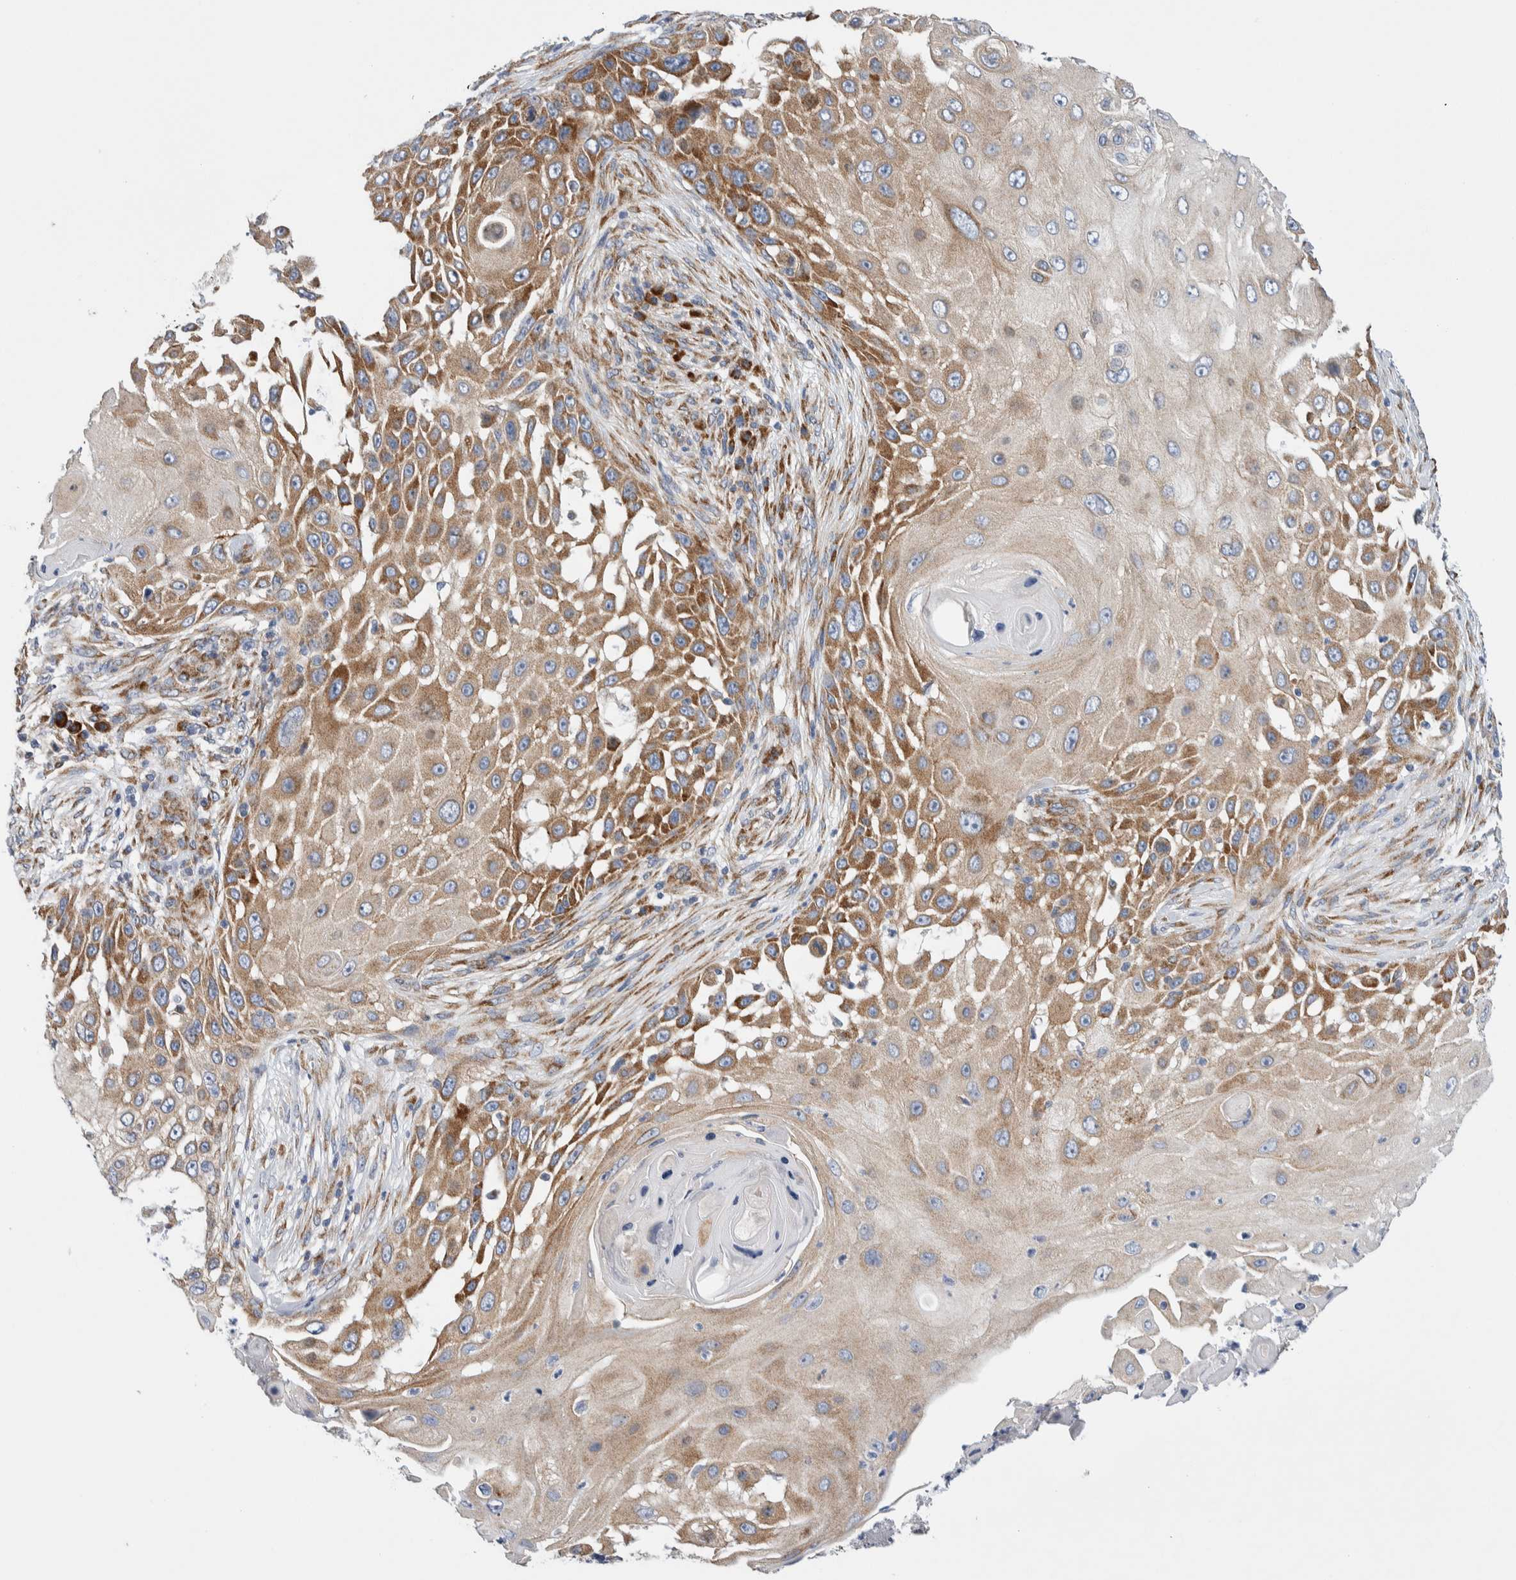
{"staining": {"intensity": "moderate", "quantity": ">75%", "location": "cytoplasmic/membranous"}, "tissue": "skin cancer", "cell_type": "Tumor cells", "image_type": "cancer", "snomed": [{"axis": "morphology", "description": "Squamous cell carcinoma, NOS"}, {"axis": "topography", "description": "Skin"}], "caption": "About >75% of tumor cells in human skin squamous cell carcinoma display moderate cytoplasmic/membranous protein positivity as visualized by brown immunohistochemical staining.", "gene": "RACK1", "patient": {"sex": "female", "age": 44}}